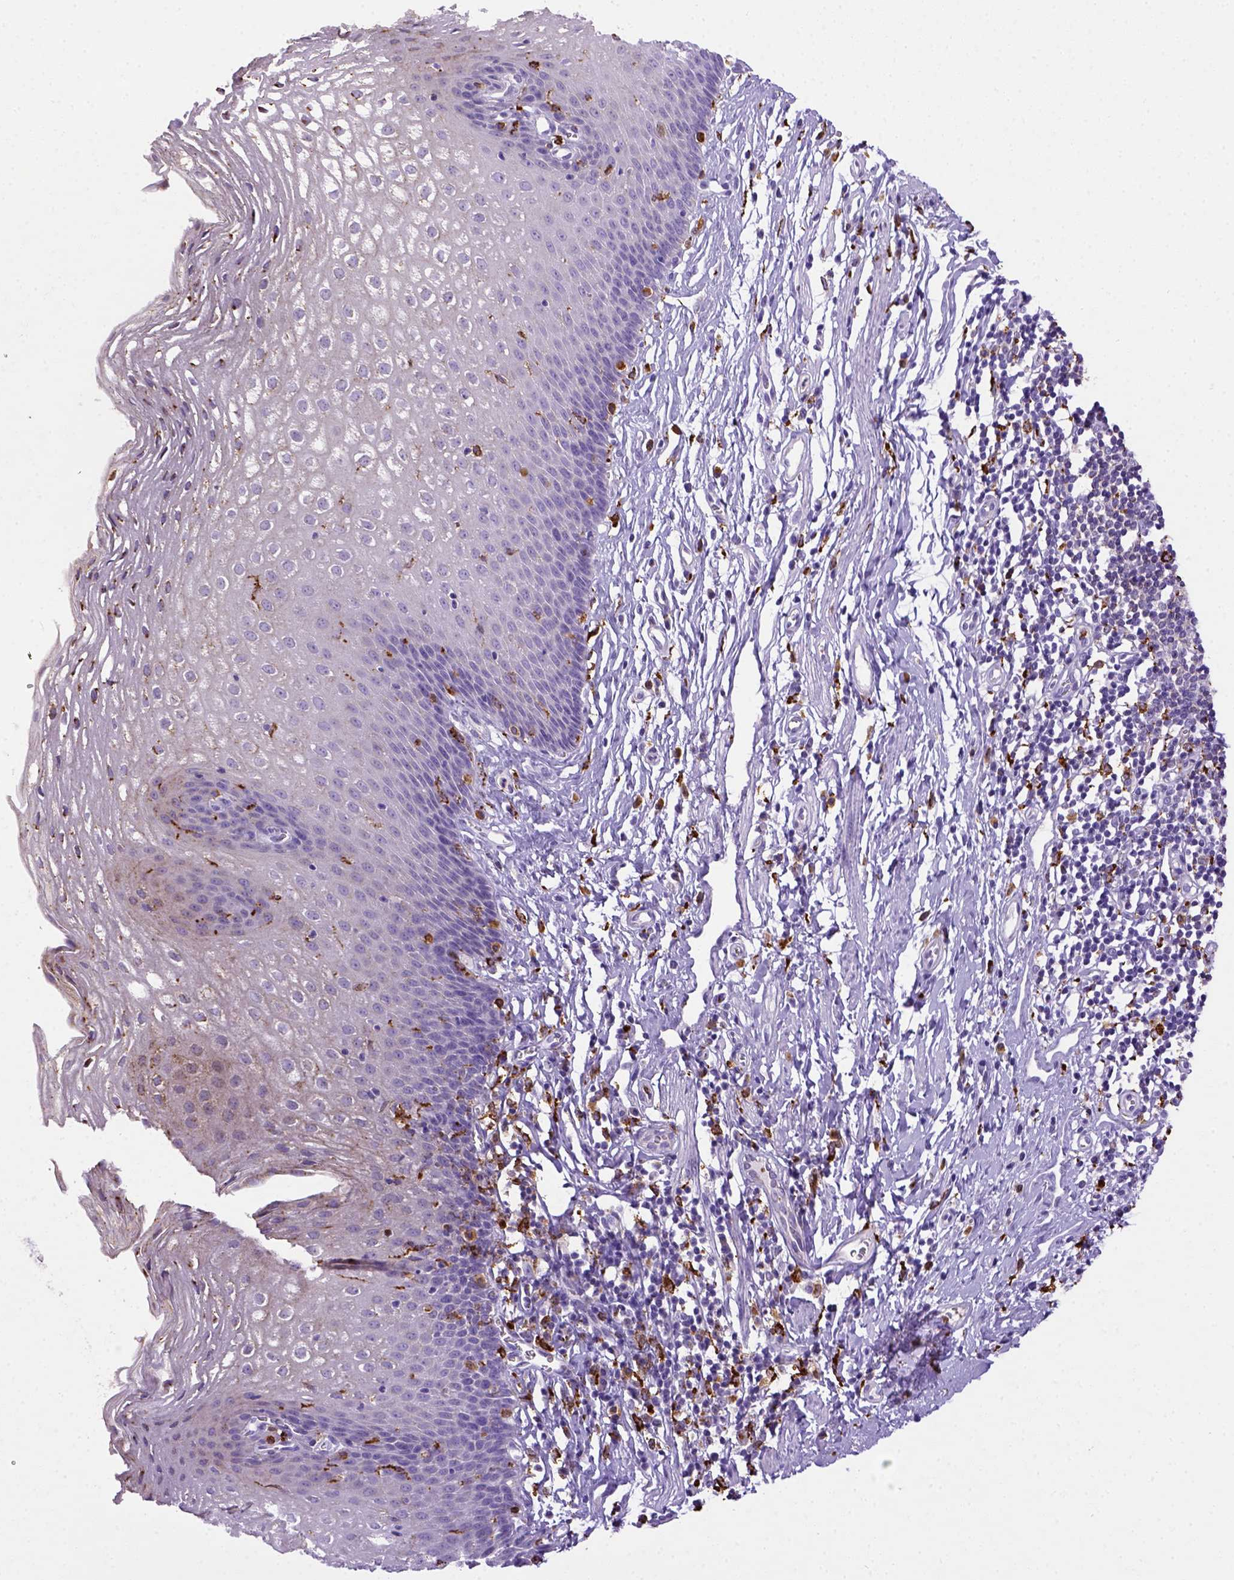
{"staining": {"intensity": "negative", "quantity": "none", "location": "none"}, "tissue": "esophagus", "cell_type": "Squamous epithelial cells", "image_type": "normal", "snomed": [{"axis": "morphology", "description": "Normal tissue, NOS"}, {"axis": "topography", "description": "Esophagus"}], "caption": "Photomicrograph shows no significant protein staining in squamous epithelial cells of unremarkable esophagus. Brightfield microscopy of IHC stained with DAB (brown) and hematoxylin (blue), captured at high magnification.", "gene": "CD68", "patient": {"sex": "male", "age": 72}}